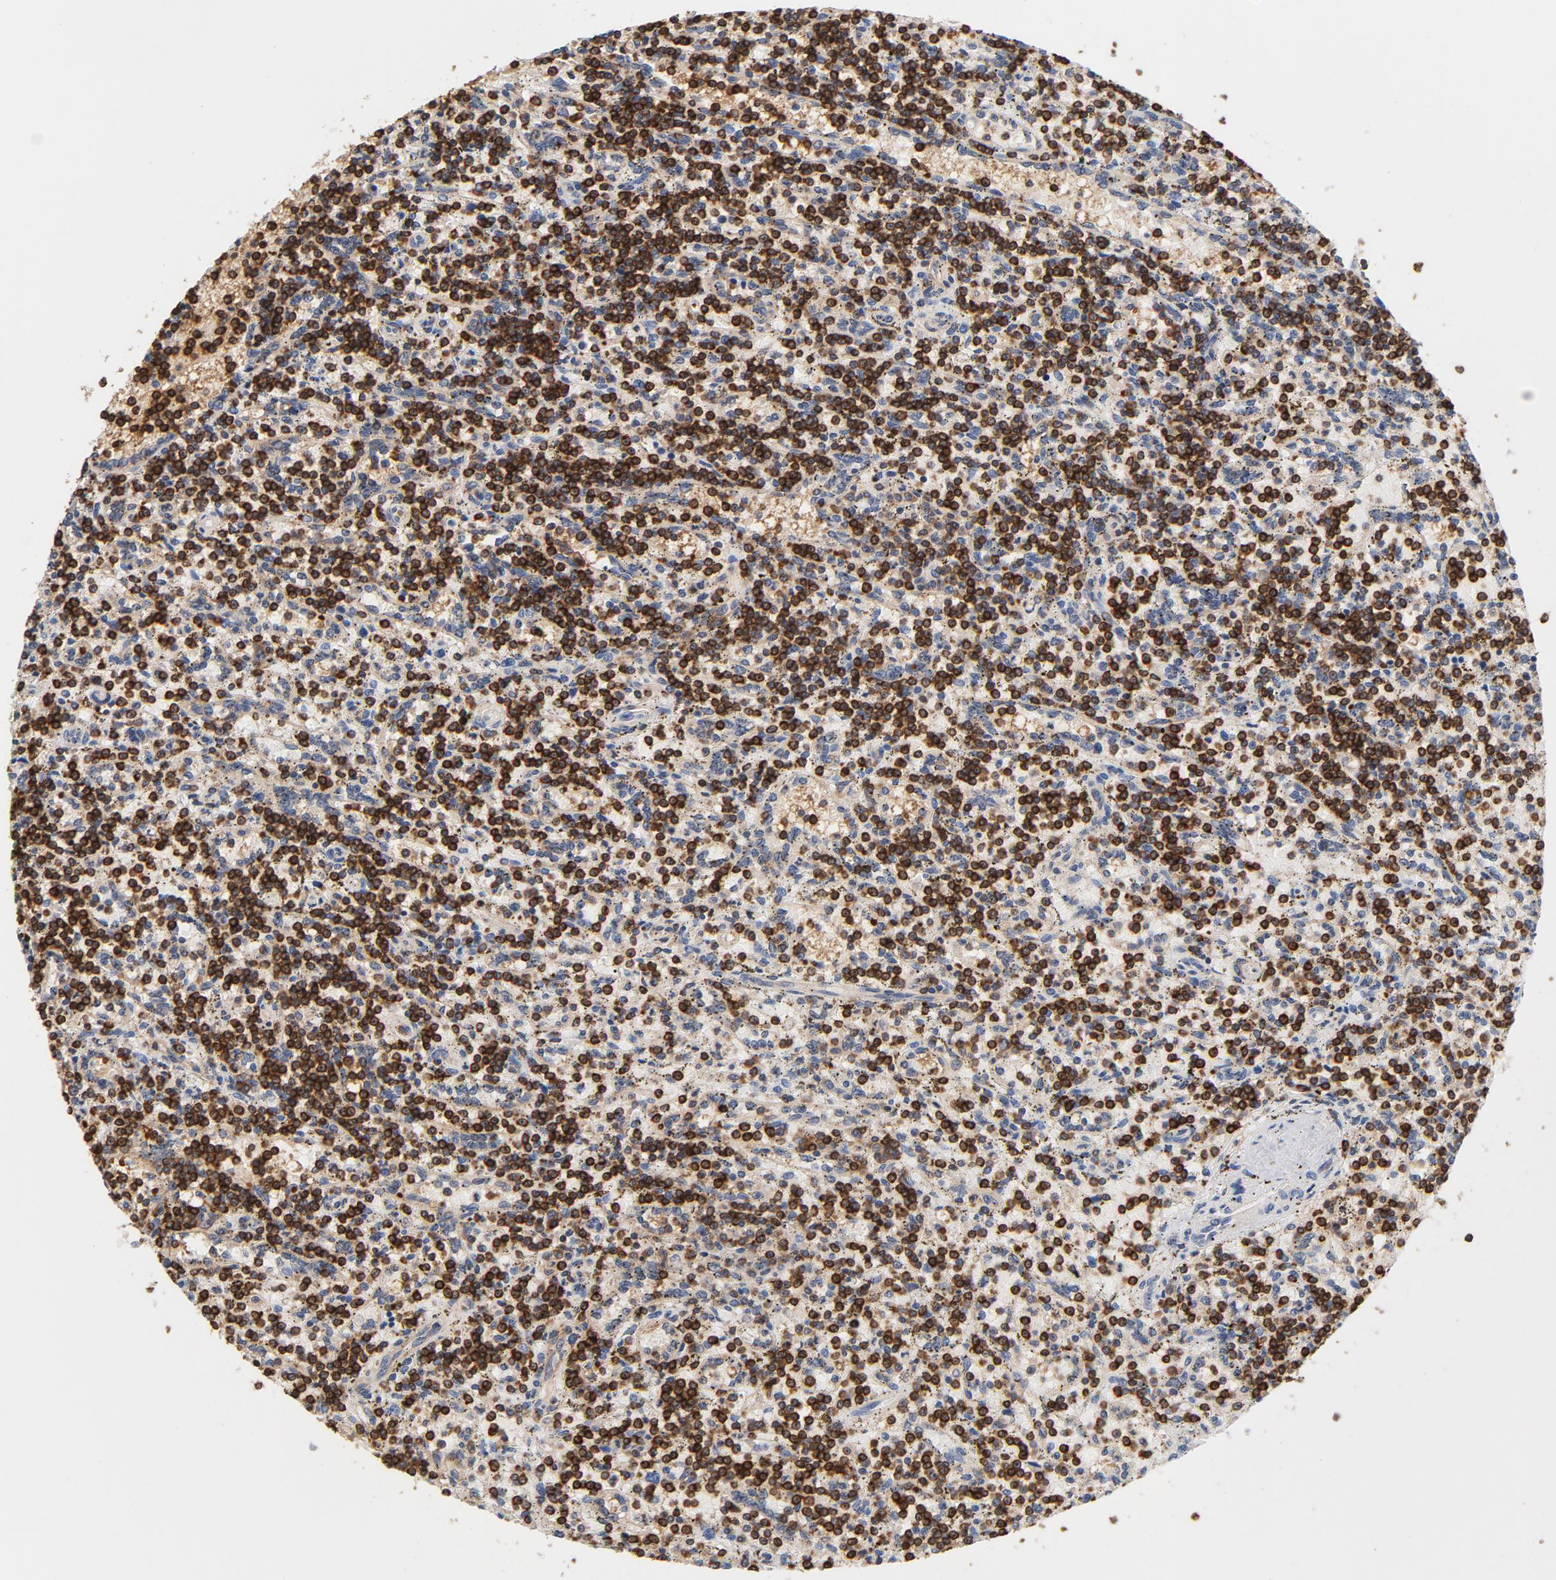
{"staining": {"intensity": "strong", "quantity": ">75%", "location": "cytoplasmic/membranous"}, "tissue": "lymphoma", "cell_type": "Tumor cells", "image_type": "cancer", "snomed": [{"axis": "morphology", "description": "Malignant lymphoma, non-Hodgkin's type, Low grade"}, {"axis": "topography", "description": "Spleen"}], "caption": "A brown stain shows strong cytoplasmic/membranous staining of a protein in low-grade malignant lymphoma, non-Hodgkin's type tumor cells.", "gene": "EZR", "patient": {"sex": "male", "age": 73}}